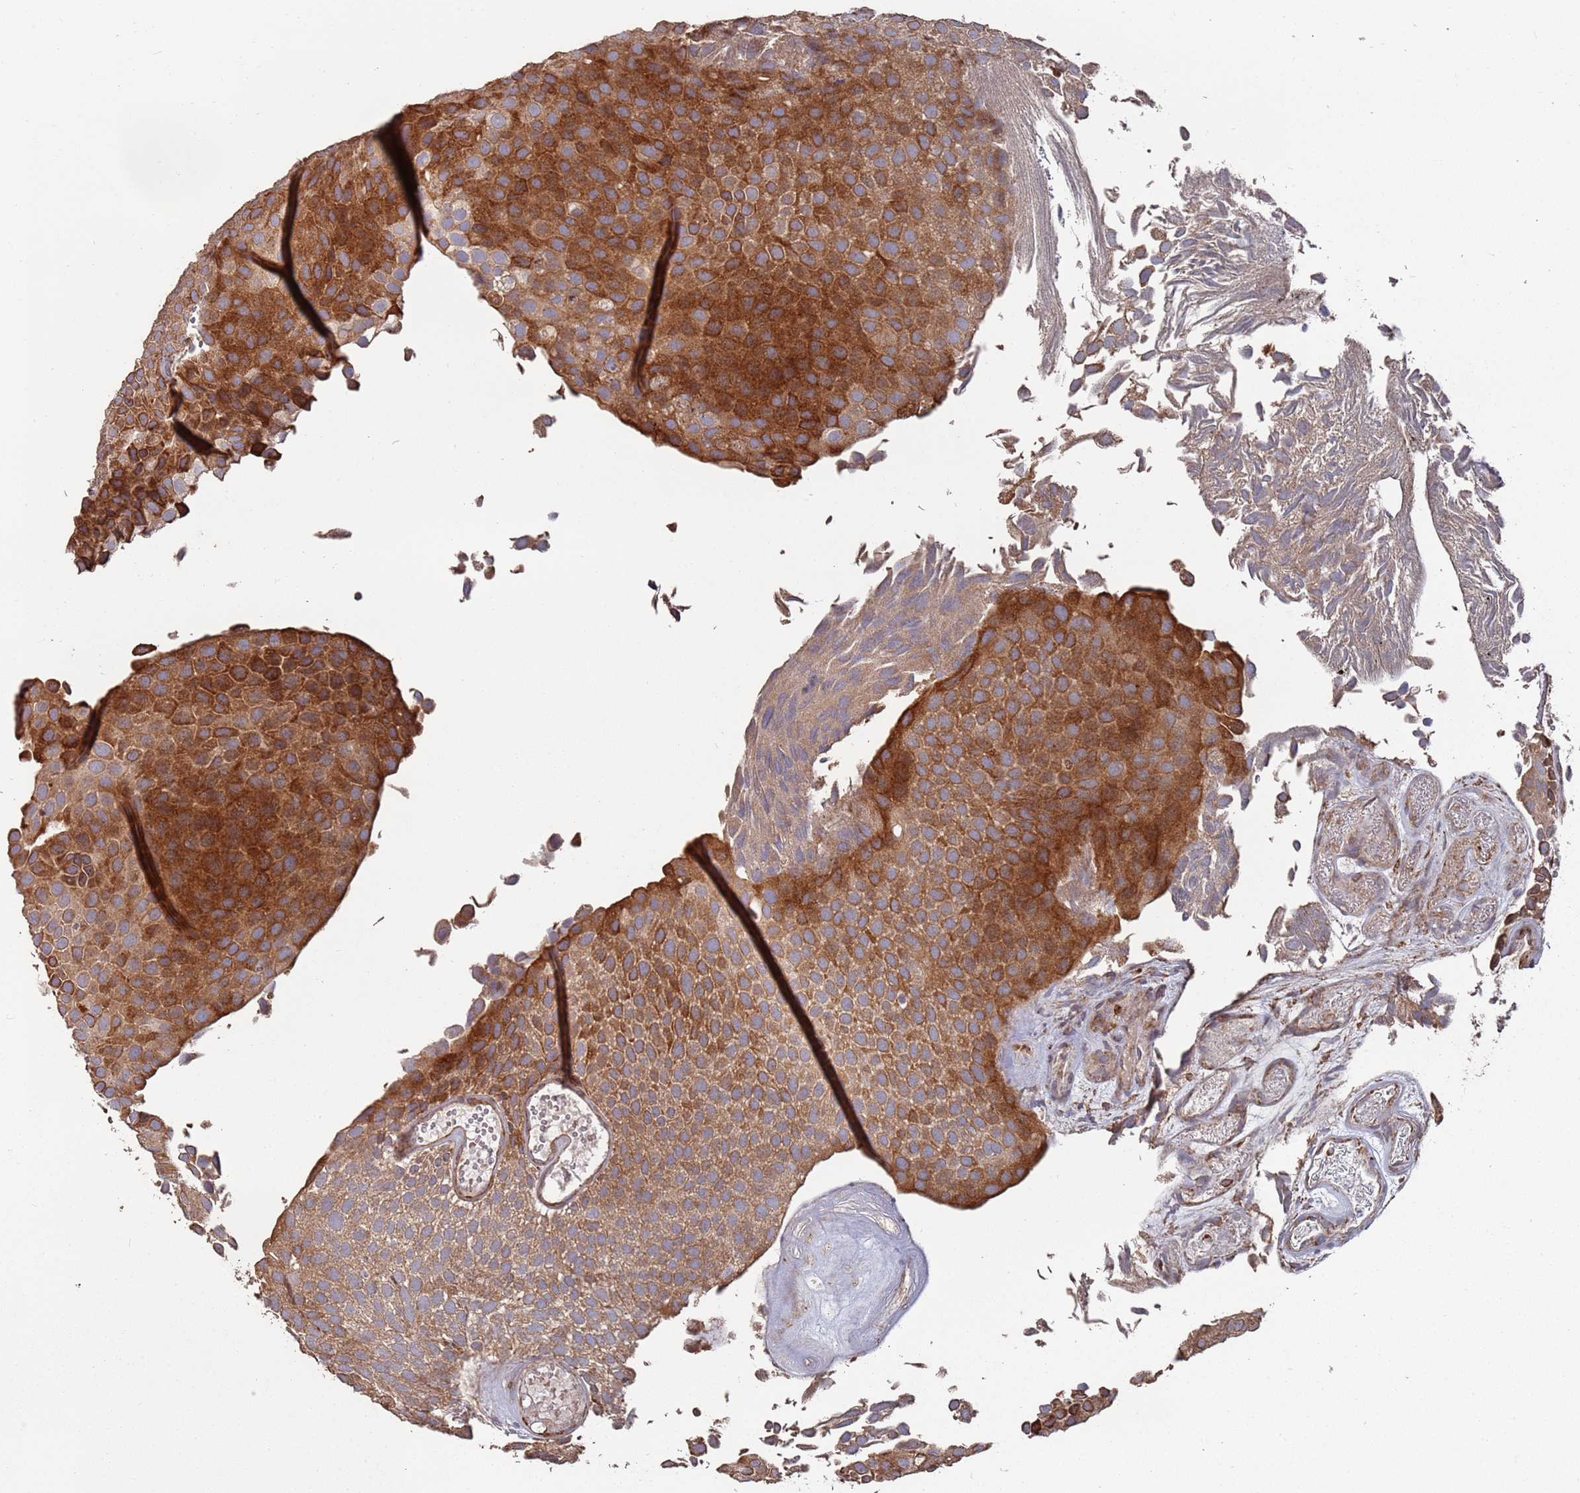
{"staining": {"intensity": "strong", "quantity": ">75%", "location": "cytoplasmic/membranous"}, "tissue": "urothelial cancer", "cell_type": "Tumor cells", "image_type": "cancer", "snomed": [{"axis": "morphology", "description": "Urothelial carcinoma, Low grade"}, {"axis": "topography", "description": "Urinary bladder"}], "caption": "This is a histology image of immunohistochemistry staining of urothelial carcinoma (low-grade), which shows strong staining in the cytoplasmic/membranous of tumor cells.", "gene": "LACC1", "patient": {"sex": "male", "age": 89}}